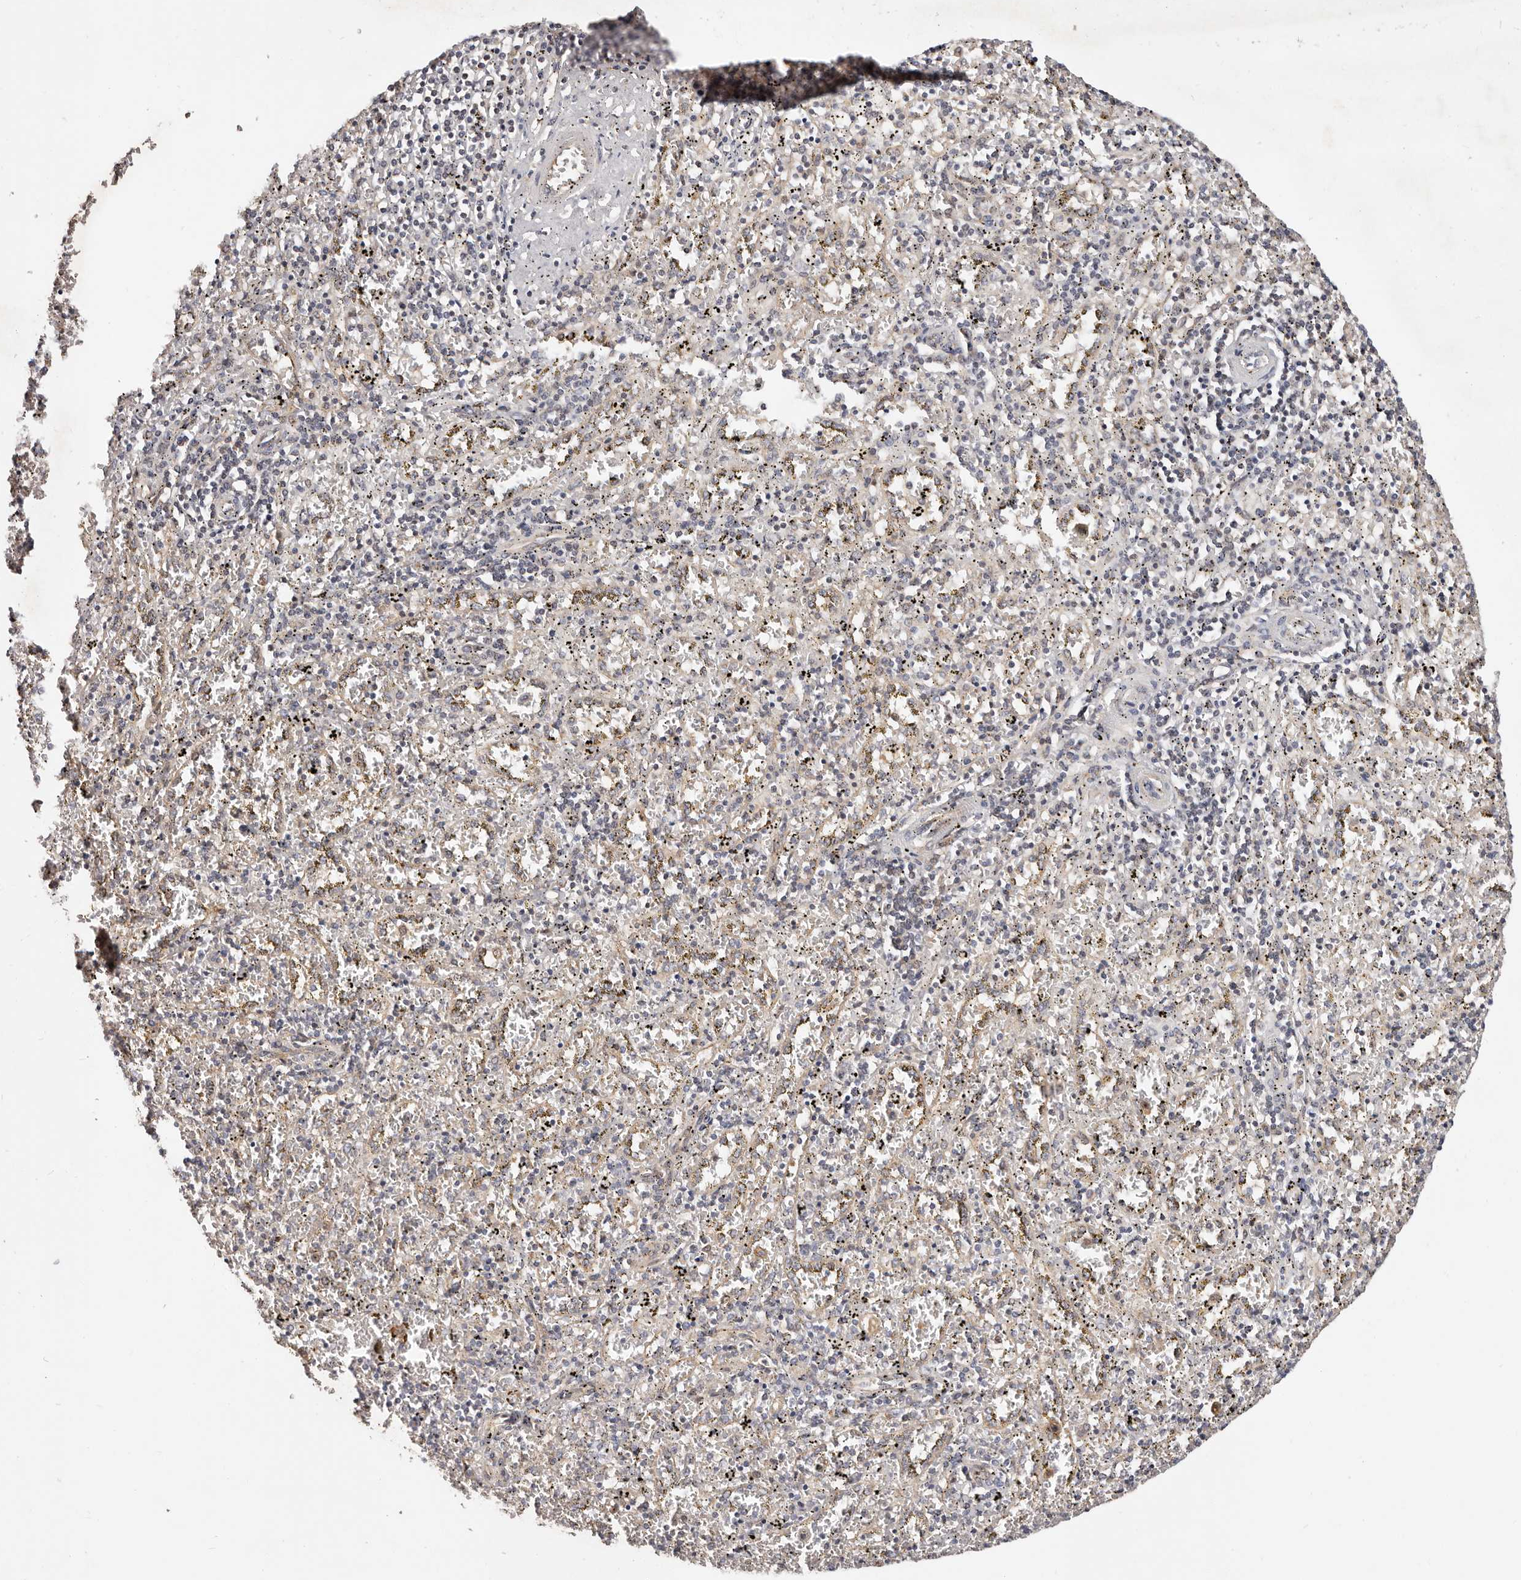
{"staining": {"intensity": "weak", "quantity": "<25%", "location": "cytoplasmic/membranous"}, "tissue": "spleen", "cell_type": "Cells in red pulp", "image_type": "normal", "snomed": [{"axis": "morphology", "description": "Normal tissue, NOS"}, {"axis": "topography", "description": "Spleen"}], "caption": "IHC micrograph of unremarkable spleen: spleen stained with DAB demonstrates no significant protein expression in cells in red pulp. Nuclei are stained in blue.", "gene": "USP33", "patient": {"sex": "male", "age": 11}}